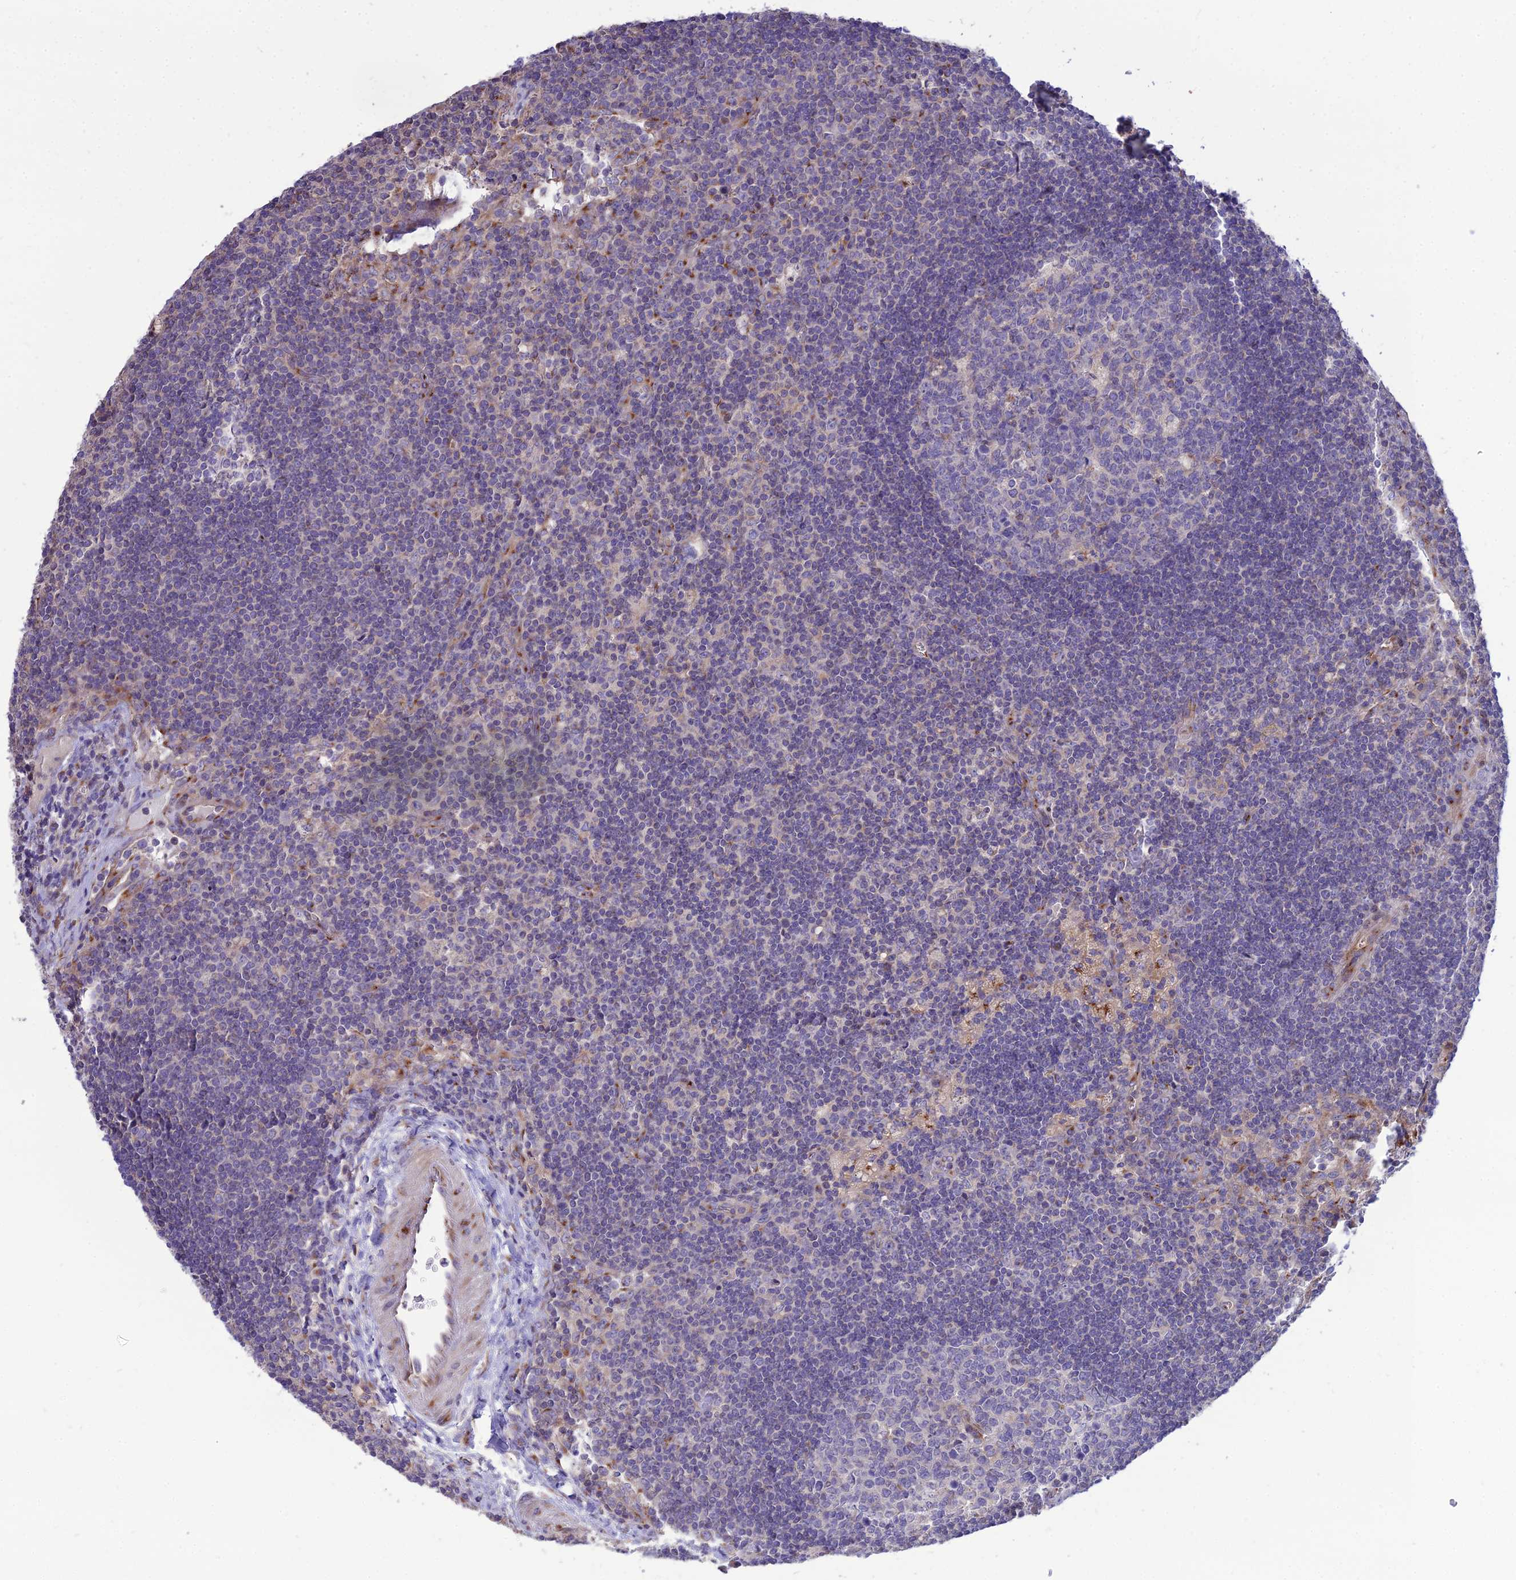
{"staining": {"intensity": "moderate", "quantity": "<25%", "location": "cytoplasmic/membranous"}, "tissue": "lymph node", "cell_type": "Germinal center cells", "image_type": "normal", "snomed": [{"axis": "morphology", "description": "Normal tissue, NOS"}, {"axis": "topography", "description": "Lymph node"}], "caption": "High-power microscopy captured an immunohistochemistry (IHC) micrograph of benign lymph node, revealing moderate cytoplasmic/membranous expression in about <25% of germinal center cells.", "gene": "SPRYD7", "patient": {"sex": "male", "age": 58}}